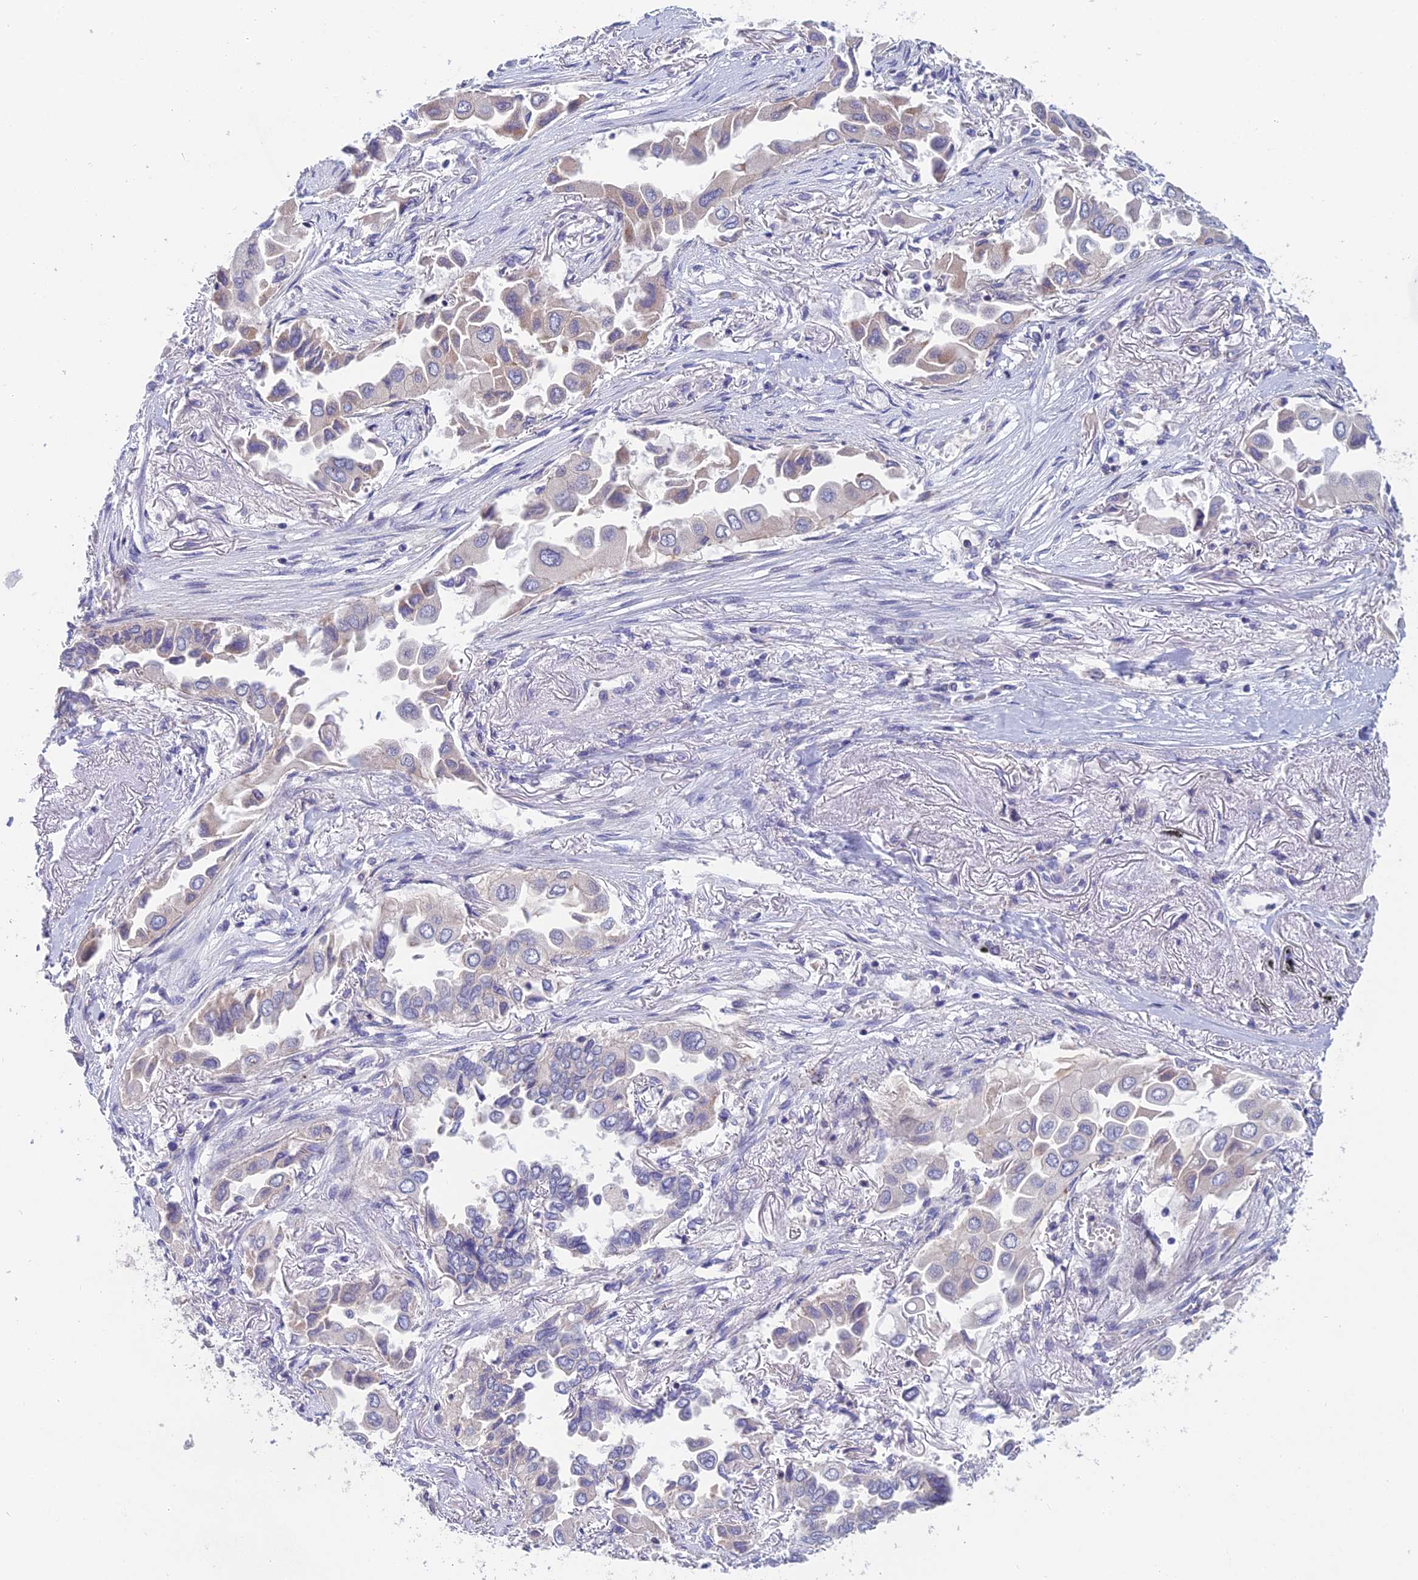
{"staining": {"intensity": "negative", "quantity": "none", "location": "none"}, "tissue": "lung cancer", "cell_type": "Tumor cells", "image_type": "cancer", "snomed": [{"axis": "morphology", "description": "Adenocarcinoma, NOS"}, {"axis": "topography", "description": "Lung"}], "caption": "The photomicrograph shows no staining of tumor cells in adenocarcinoma (lung).", "gene": "USP37", "patient": {"sex": "female", "age": 76}}